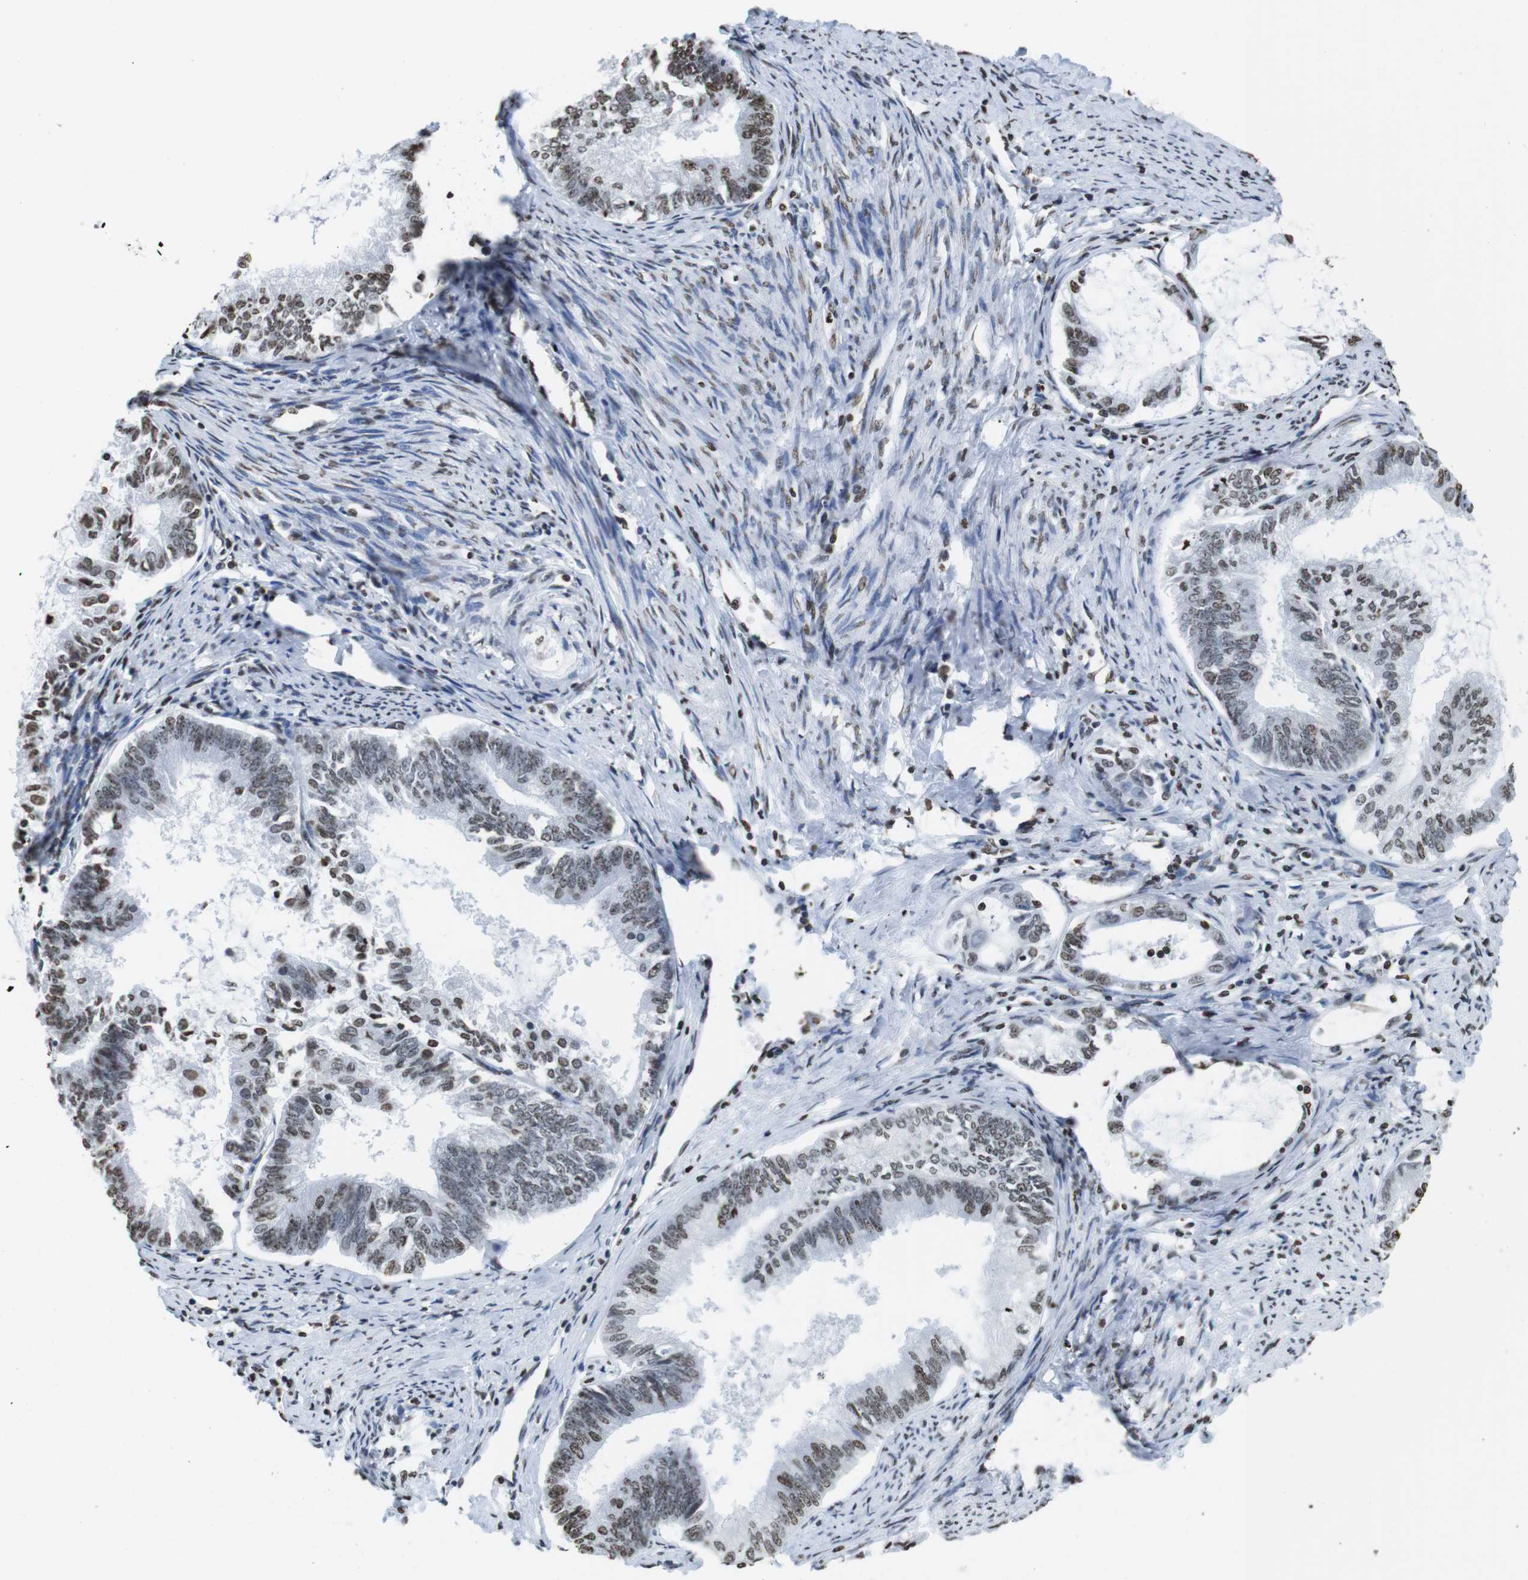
{"staining": {"intensity": "moderate", "quantity": "25%-75%", "location": "nuclear"}, "tissue": "endometrial cancer", "cell_type": "Tumor cells", "image_type": "cancer", "snomed": [{"axis": "morphology", "description": "Adenocarcinoma, NOS"}, {"axis": "topography", "description": "Endometrium"}], "caption": "Protein staining exhibits moderate nuclear staining in about 25%-75% of tumor cells in endometrial adenocarcinoma. Using DAB (brown) and hematoxylin (blue) stains, captured at high magnification using brightfield microscopy.", "gene": "BSX", "patient": {"sex": "female", "age": 86}}